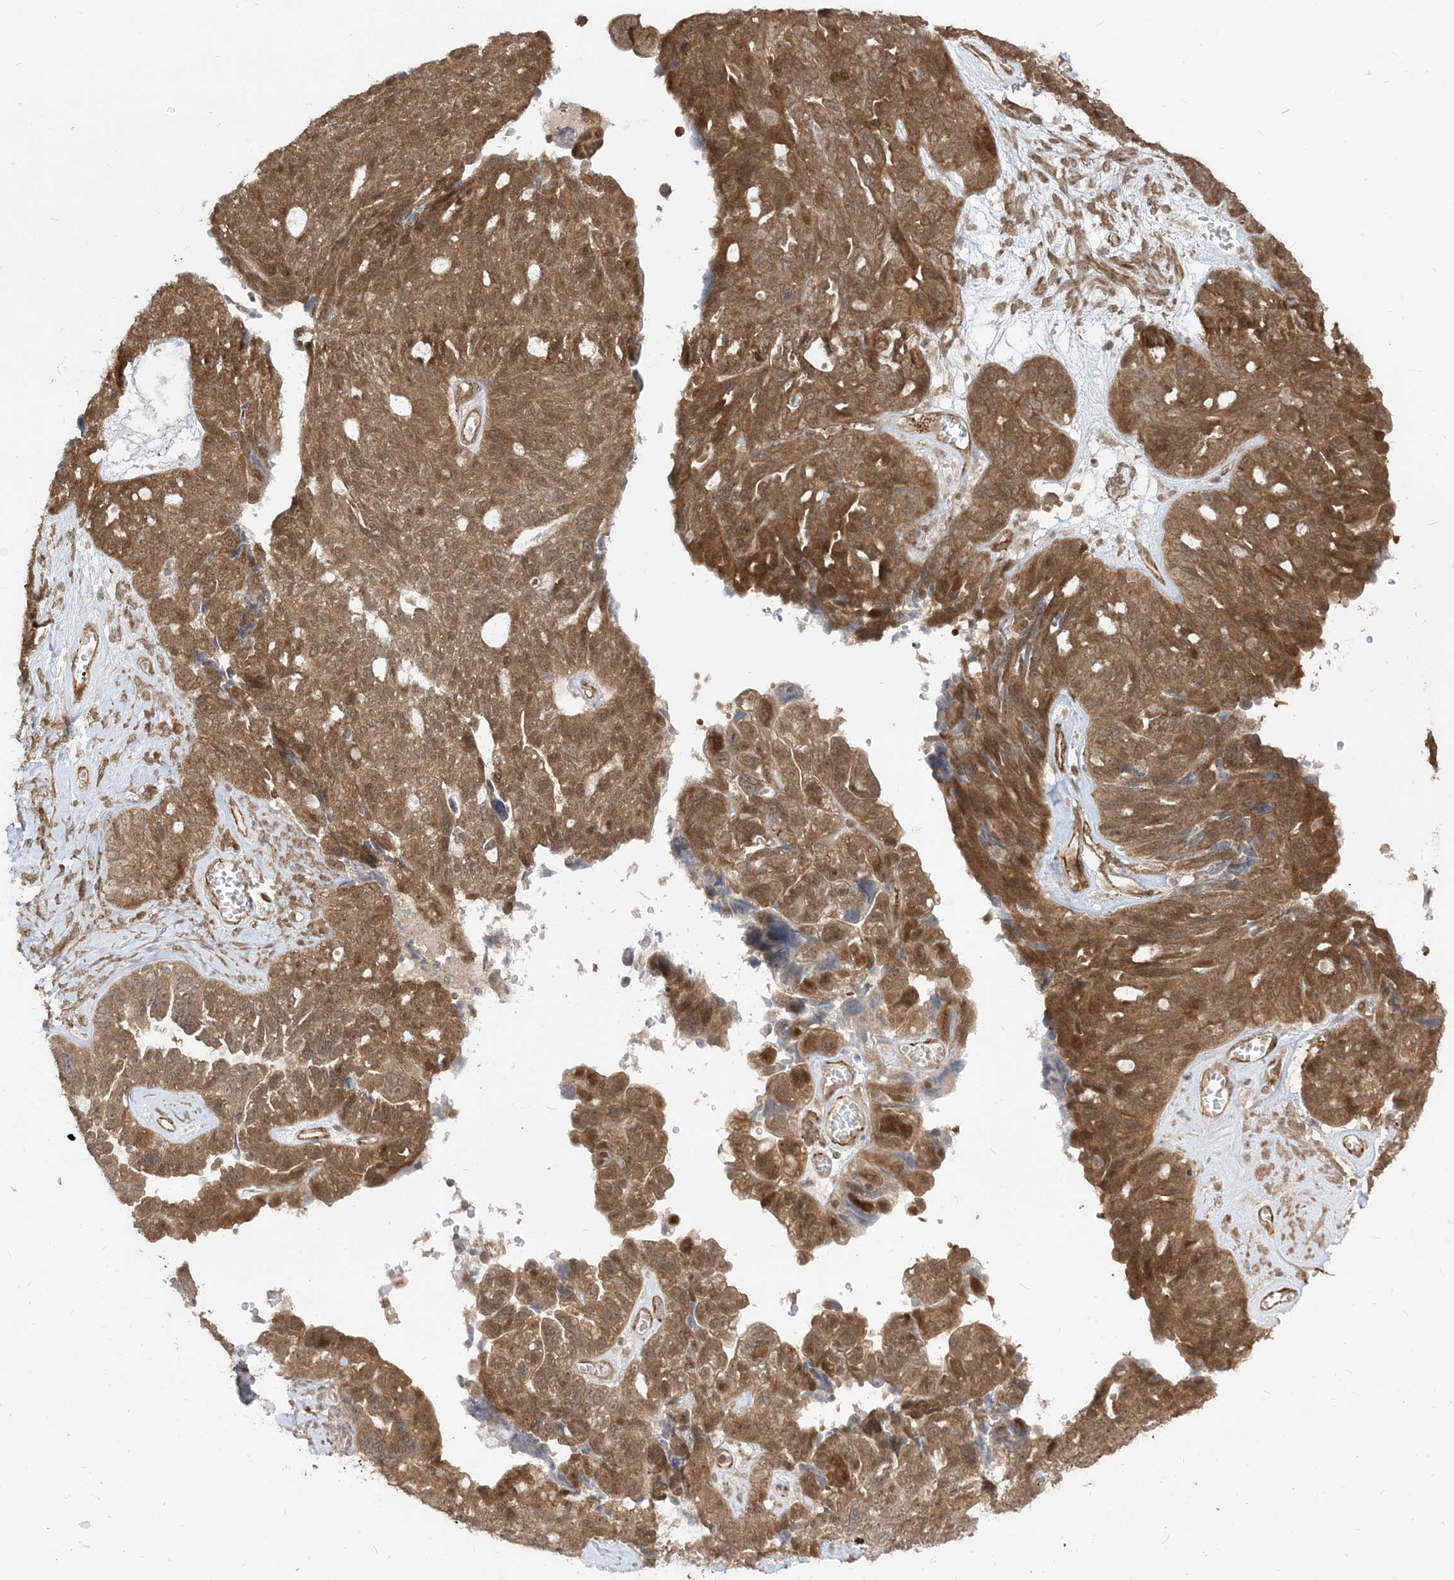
{"staining": {"intensity": "moderate", "quantity": ">75%", "location": "cytoplasmic/membranous,nuclear"}, "tissue": "ovarian cancer", "cell_type": "Tumor cells", "image_type": "cancer", "snomed": [{"axis": "morphology", "description": "Cystadenocarcinoma, serous, NOS"}, {"axis": "topography", "description": "Ovary"}], "caption": "A brown stain highlights moderate cytoplasmic/membranous and nuclear staining of a protein in human serous cystadenocarcinoma (ovarian) tumor cells.", "gene": "TBCC", "patient": {"sex": "female", "age": 79}}